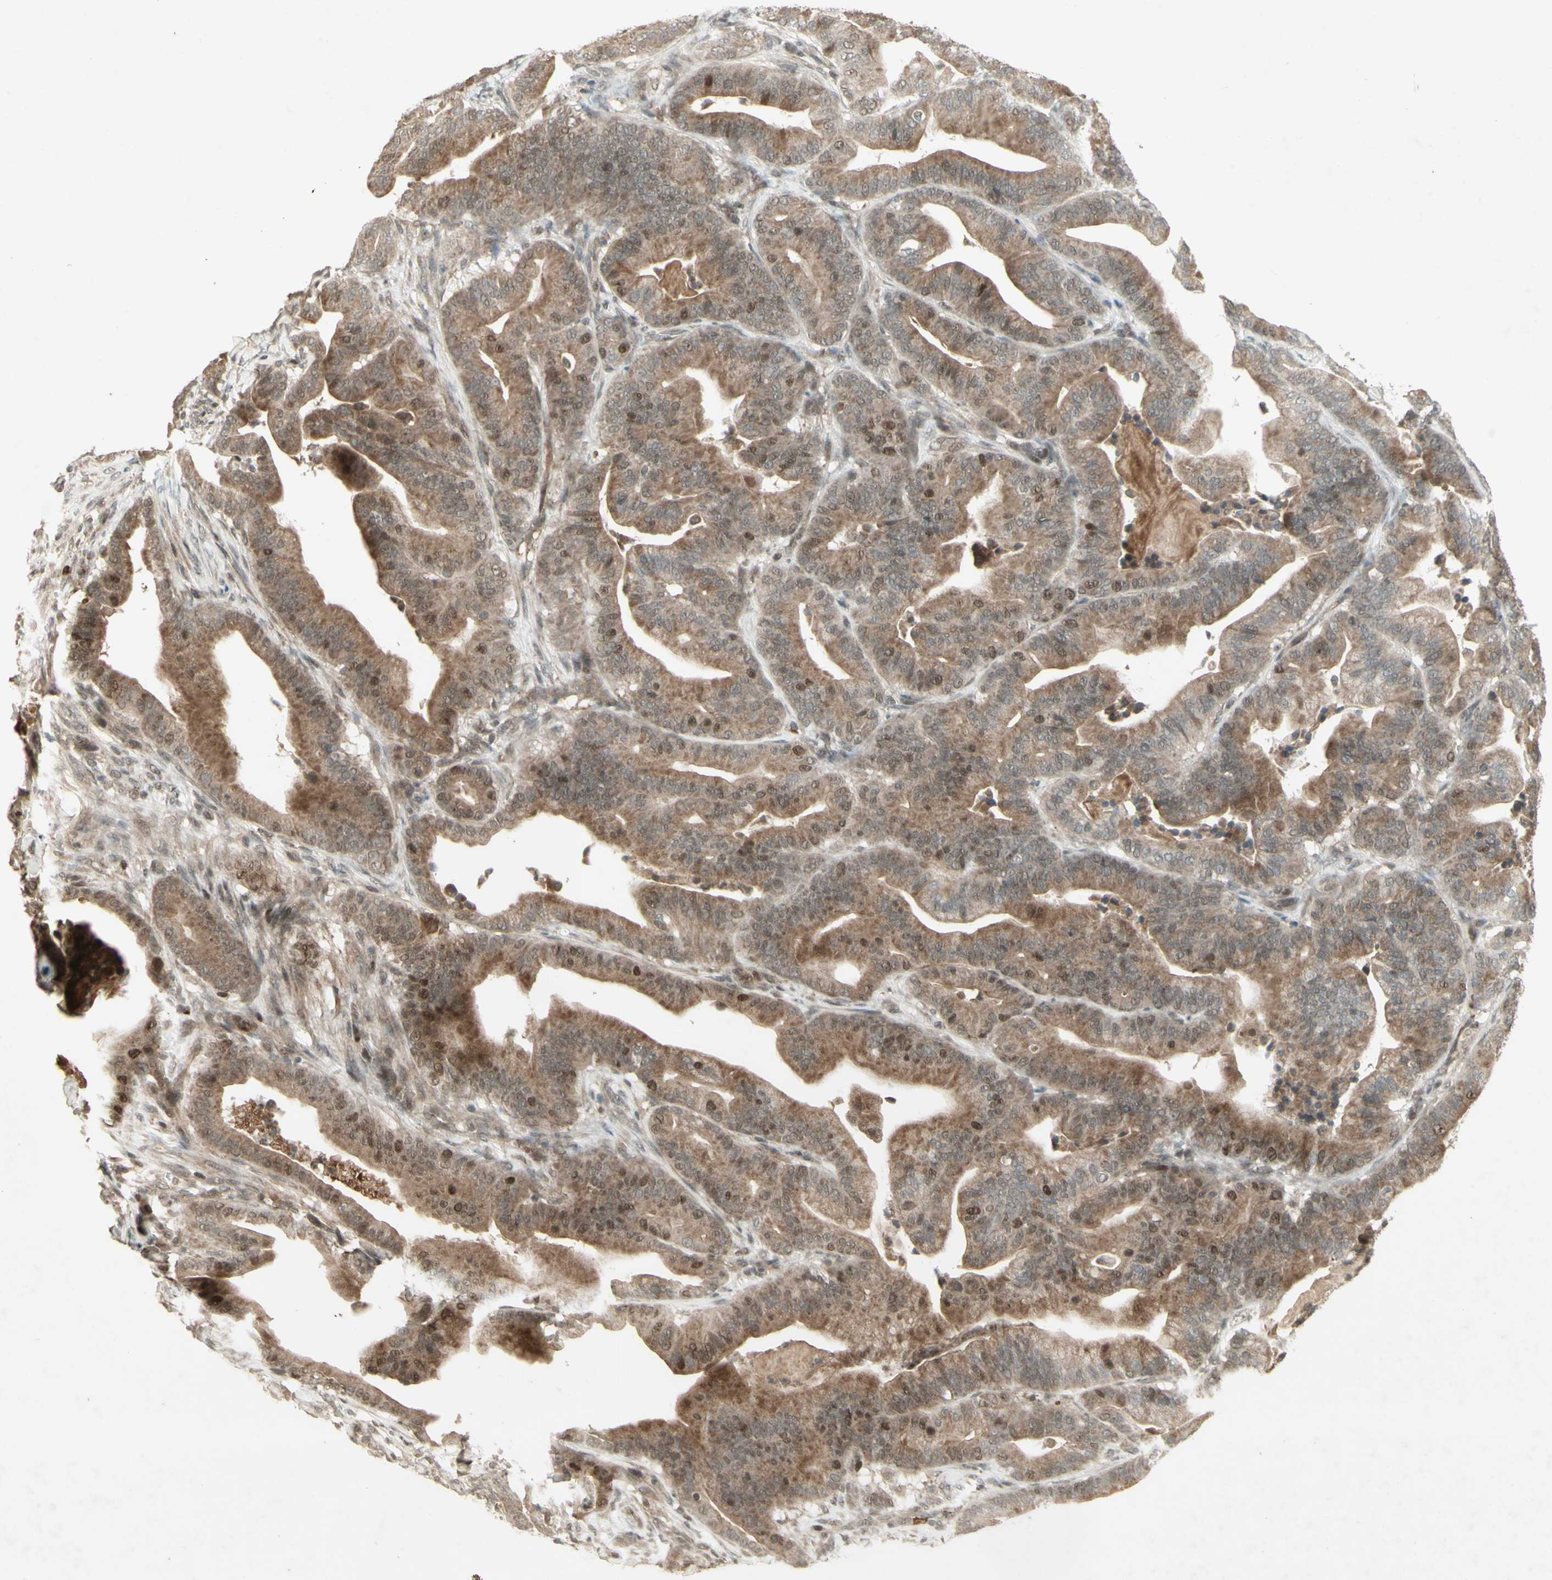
{"staining": {"intensity": "moderate", "quantity": ">75%", "location": "cytoplasmic/membranous,nuclear"}, "tissue": "pancreatic cancer", "cell_type": "Tumor cells", "image_type": "cancer", "snomed": [{"axis": "morphology", "description": "Adenocarcinoma, NOS"}, {"axis": "topography", "description": "Pancreas"}], "caption": "A brown stain highlights moderate cytoplasmic/membranous and nuclear positivity of a protein in pancreatic cancer tumor cells.", "gene": "MSH6", "patient": {"sex": "male", "age": 63}}